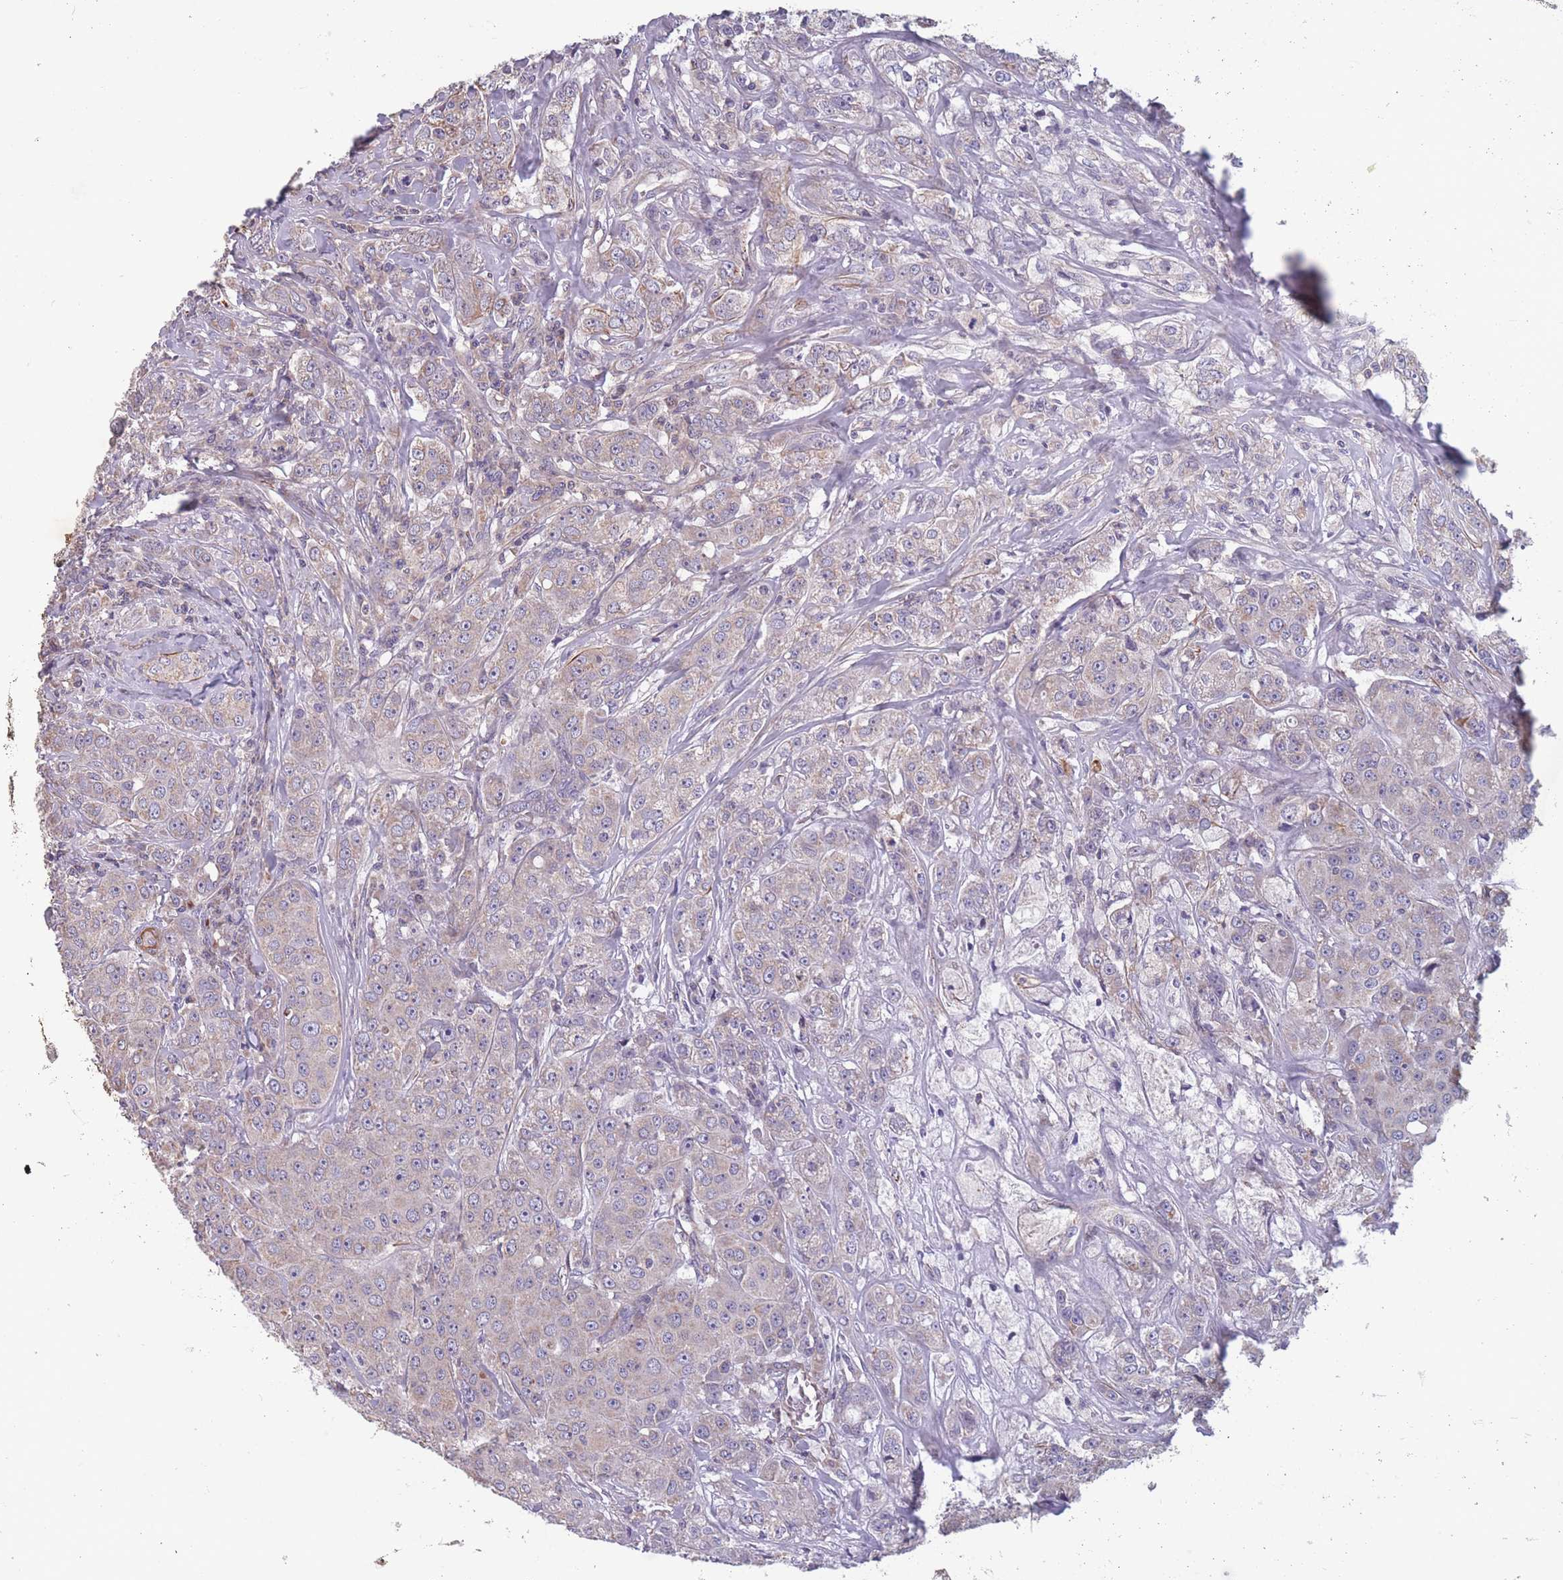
{"staining": {"intensity": "negative", "quantity": "none", "location": "none"}, "tissue": "breast cancer", "cell_type": "Tumor cells", "image_type": "cancer", "snomed": [{"axis": "morphology", "description": "Duct carcinoma"}, {"axis": "topography", "description": "Breast"}], "caption": "Tumor cells are negative for protein expression in human breast infiltrating ductal carcinoma.", "gene": "TOMM40L", "patient": {"sex": "female", "age": 43}}